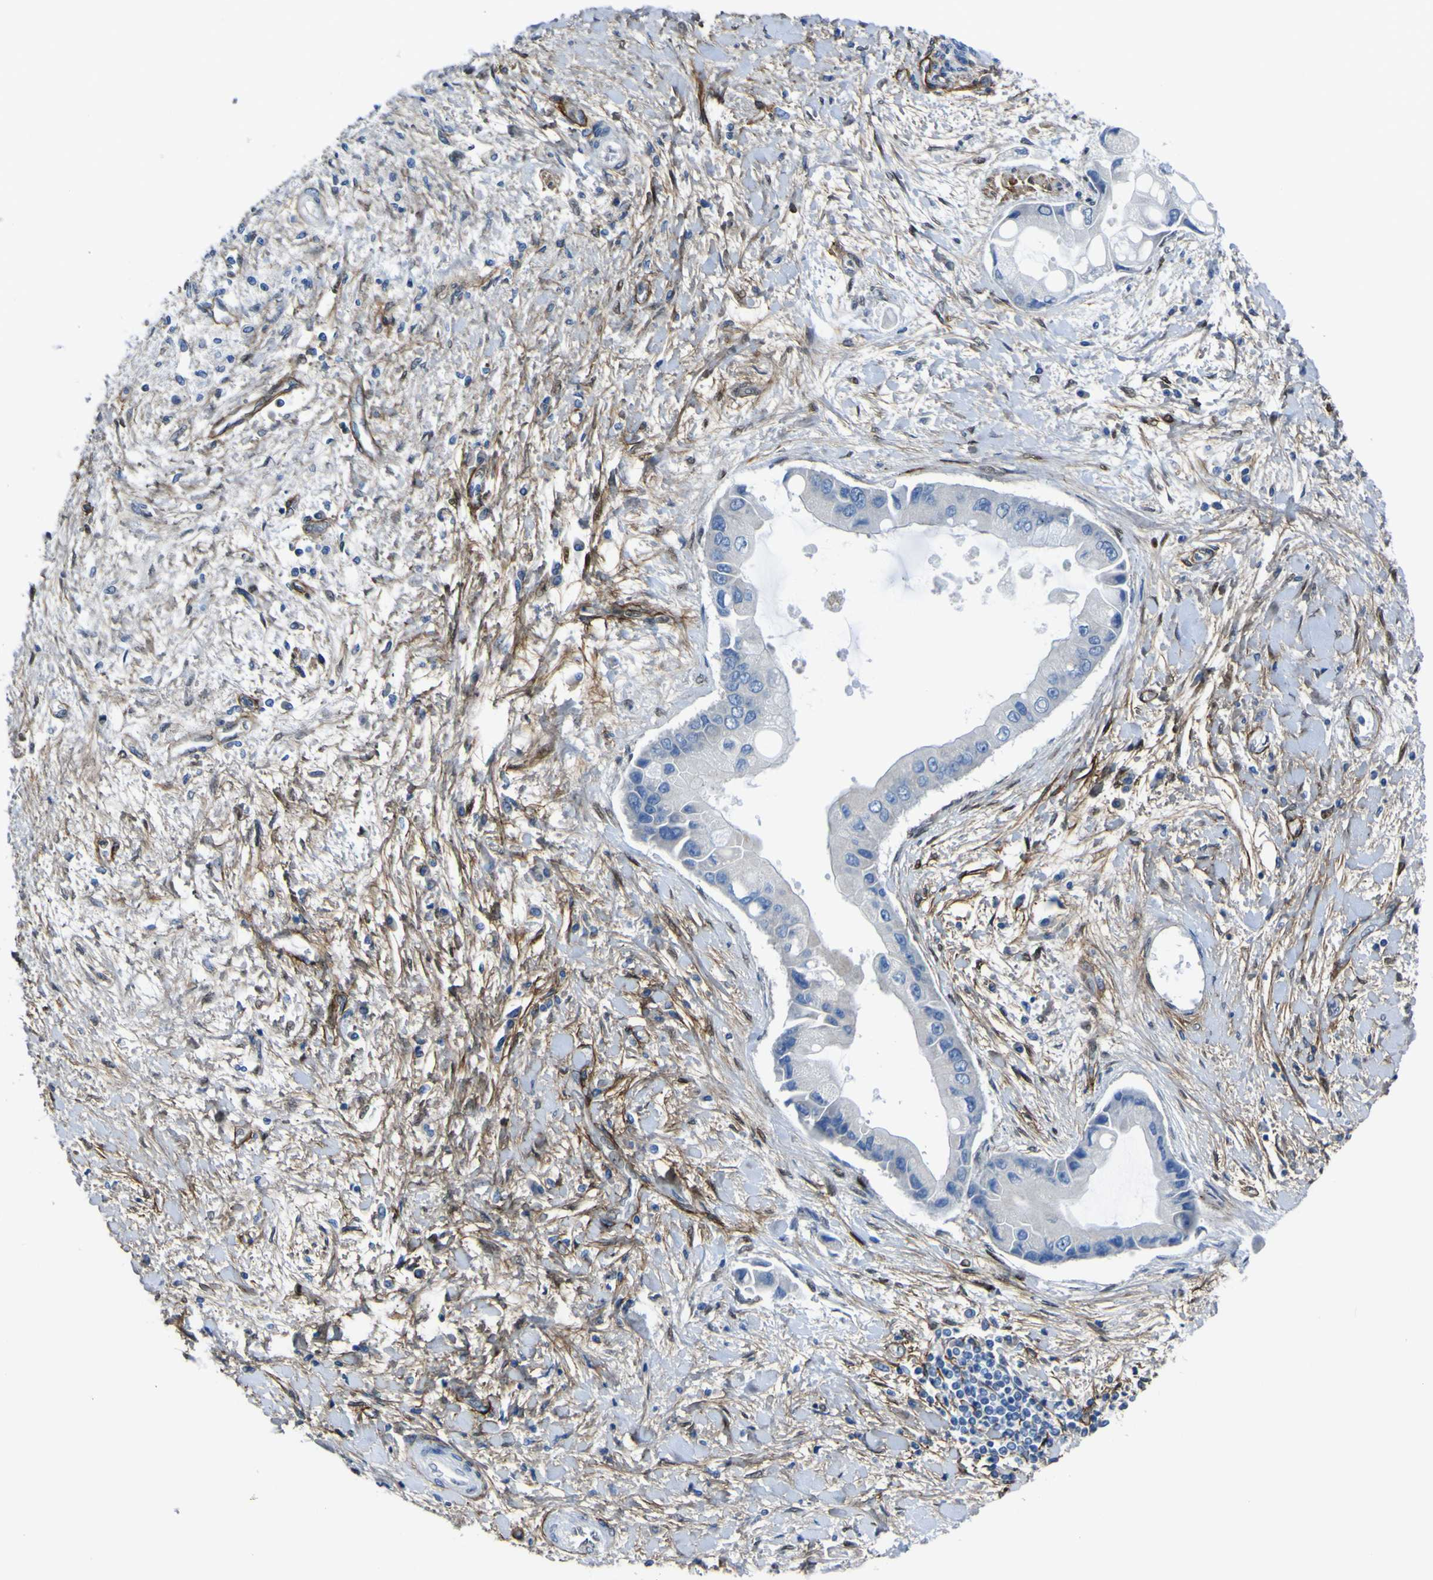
{"staining": {"intensity": "negative", "quantity": "none", "location": "none"}, "tissue": "liver cancer", "cell_type": "Tumor cells", "image_type": "cancer", "snomed": [{"axis": "morphology", "description": "Cholangiocarcinoma"}, {"axis": "topography", "description": "Liver"}], "caption": "Immunohistochemistry (IHC) histopathology image of human cholangiocarcinoma (liver) stained for a protein (brown), which shows no expression in tumor cells. (IHC, brightfield microscopy, high magnification).", "gene": "LRRN1", "patient": {"sex": "male", "age": 50}}